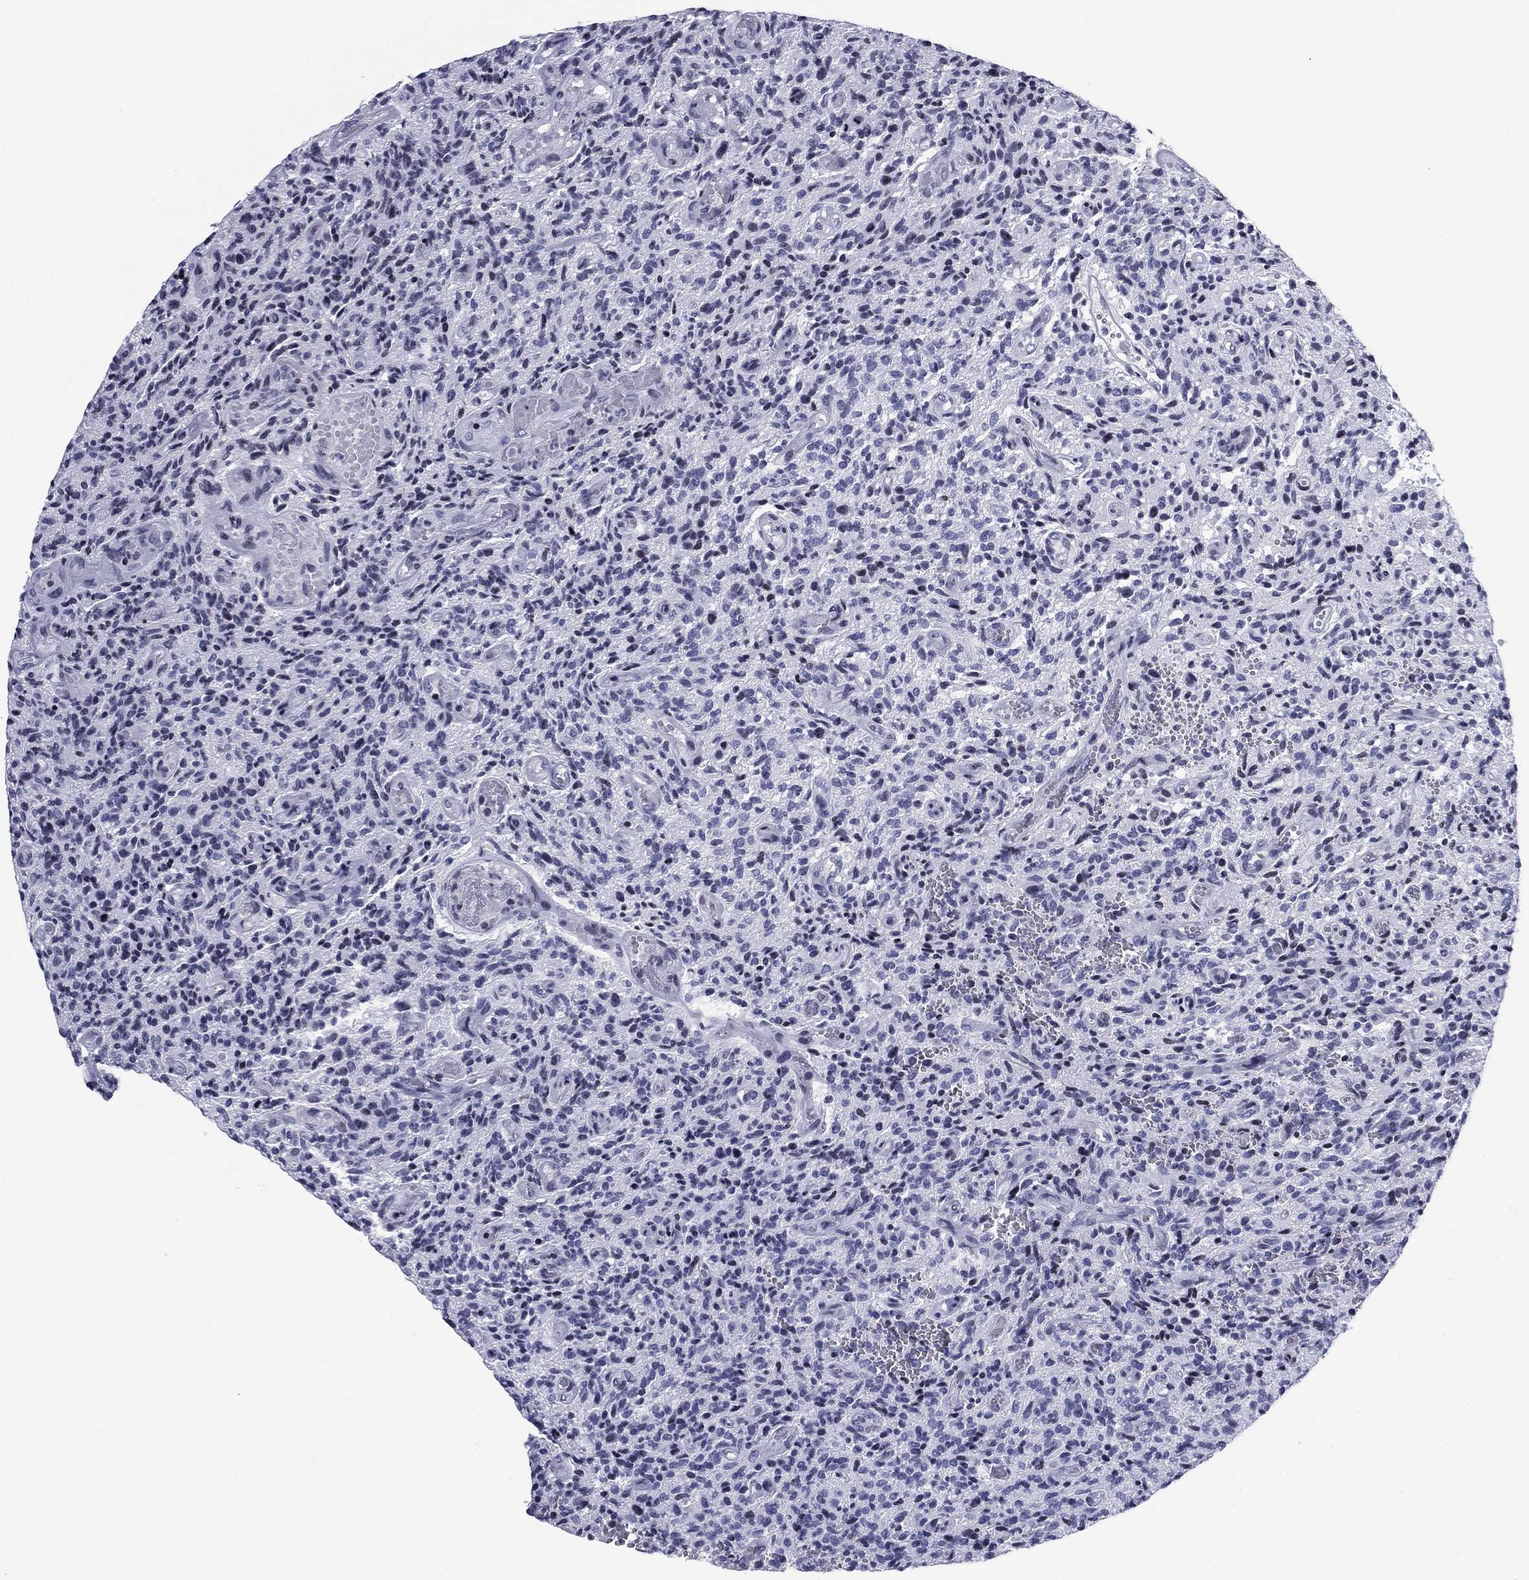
{"staining": {"intensity": "negative", "quantity": "none", "location": "none"}, "tissue": "glioma", "cell_type": "Tumor cells", "image_type": "cancer", "snomed": [{"axis": "morphology", "description": "Glioma, malignant, High grade"}, {"axis": "topography", "description": "Brain"}], "caption": "Immunohistochemistry (IHC) micrograph of glioma stained for a protein (brown), which exhibits no staining in tumor cells. (DAB (3,3'-diaminobenzidine) immunohistochemistry (IHC) with hematoxylin counter stain).", "gene": "CCDC144A", "patient": {"sex": "male", "age": 64}}